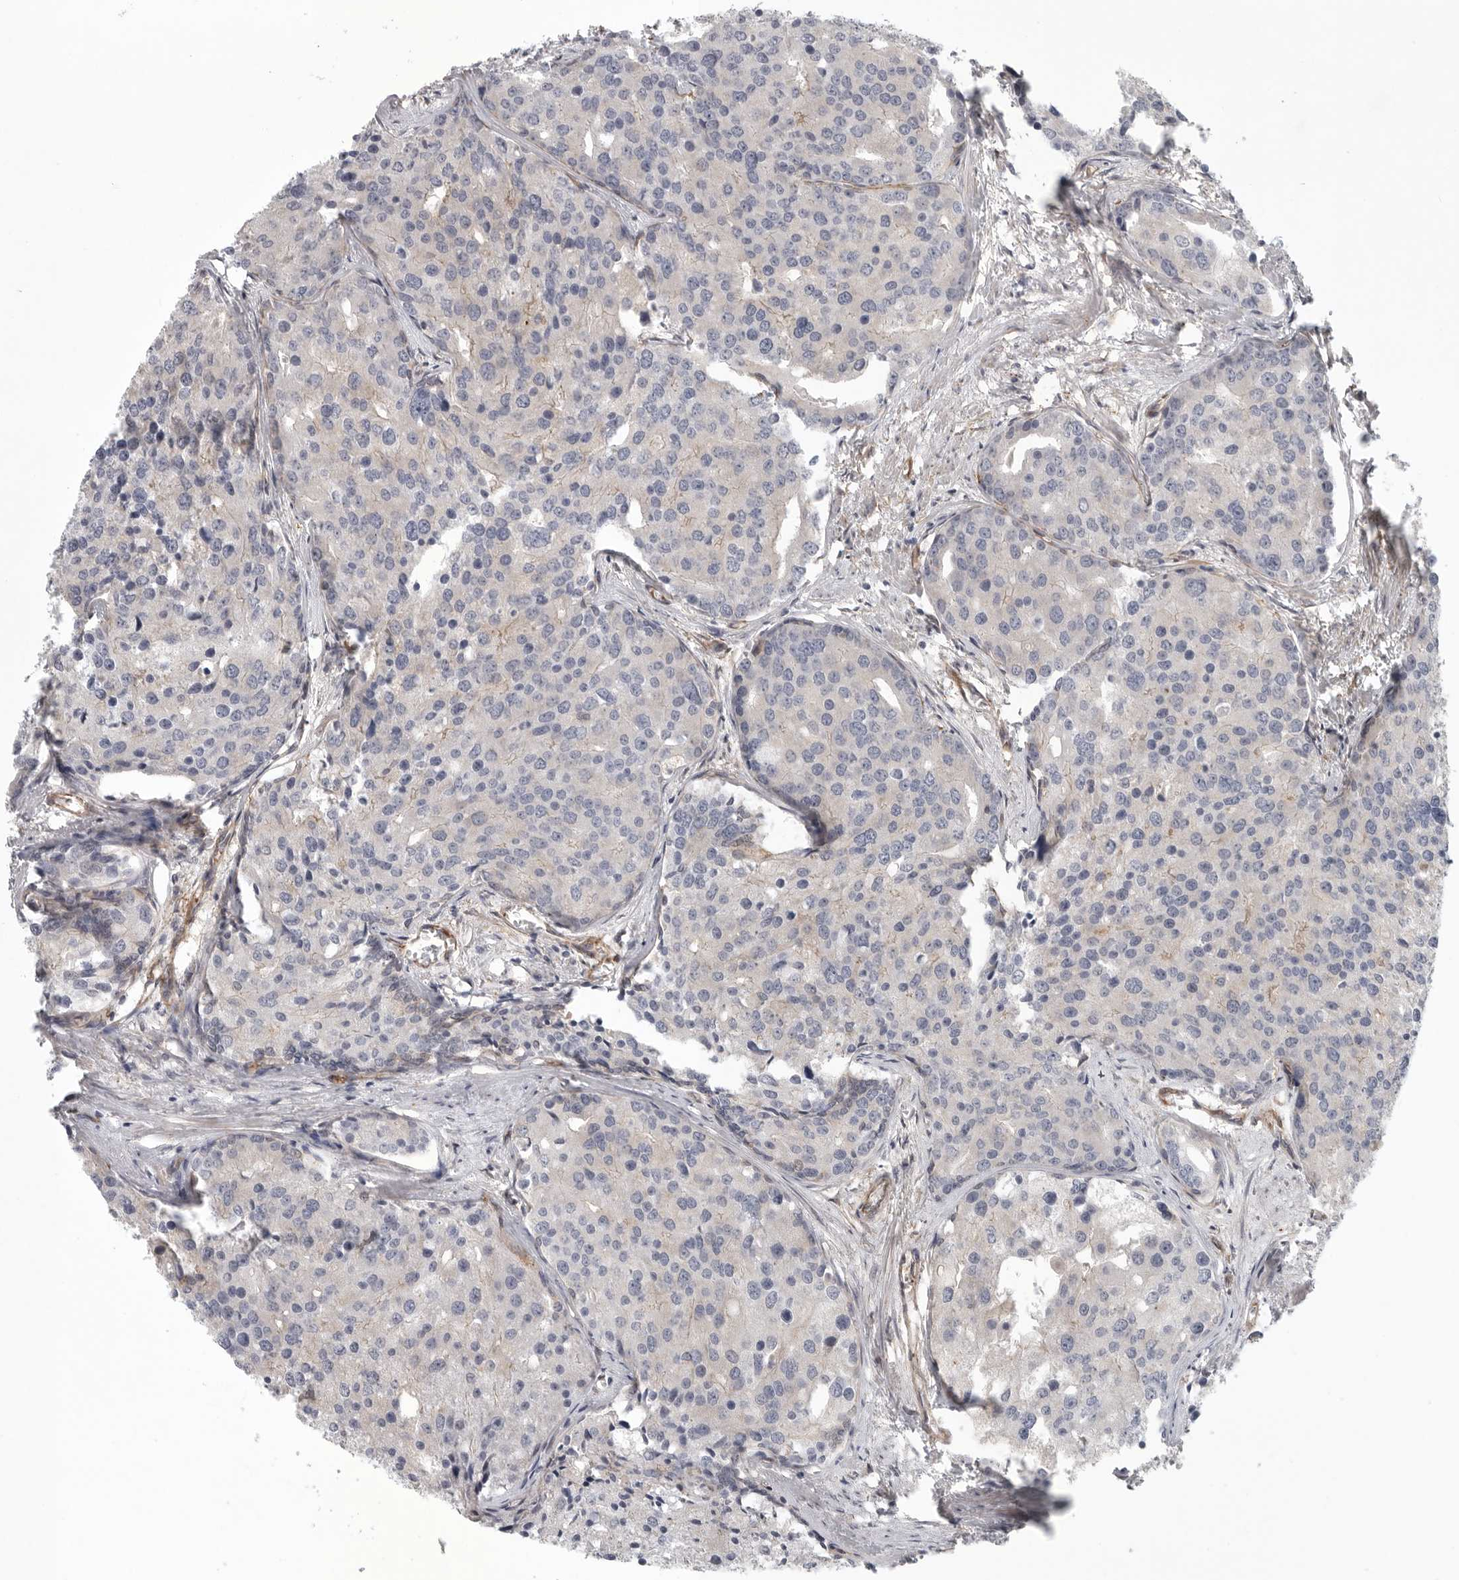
{"staining": {"intensity": "negative", "quantity": "none", "location": "none"}, "tissue": "prostate cancer", "cell_type": "Tumor cells", "image_type": "cancer", "snomed": [{"axis": "morphology", "description": "Adenocarcinoma, High grade"}, {"axis": "topography", "description": "Prostate"}], "caption": "This is an IHC photomicrograph of human prostate cancer. There is no expression in tumor cells.", "gene": "LONRF1", "patient": {"sex": "male", "age": 50}}